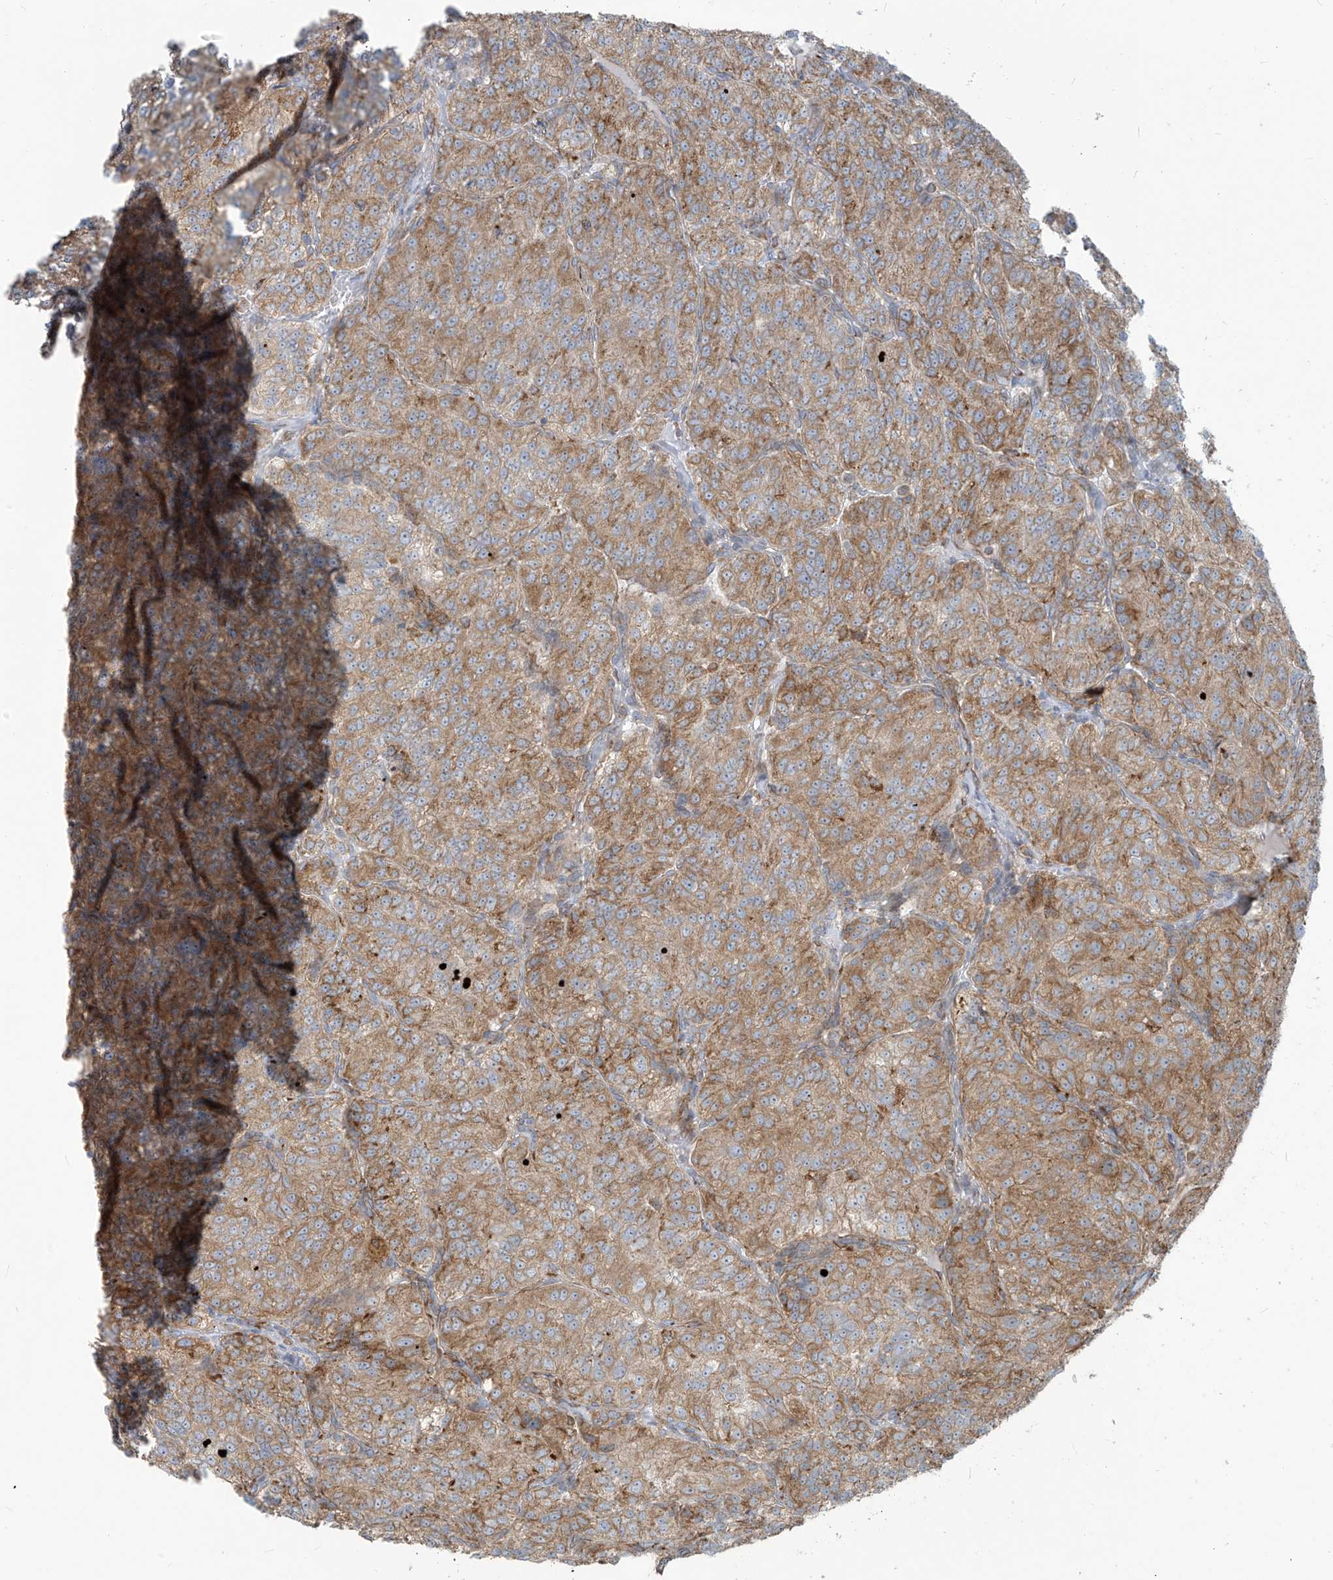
{"staining": {"intensity": "moderate", "quantity": ">75%", "location": "cytoplasmic/membranous"}, "tissue": "renal cancer", "cell_type": "Tumor cells", "image_type": "cancer", "snomed": [{"axis": "morphology", "description": "Adenocarcinoma, NOS"}, {"axis": "topography", "description": "Kidney"}], "caption": "Protein expression by immunohistochemistry reveals moderate cytoplasmic/membranous positivity in about >75% of tumor cells in renal cancer.", "gene": "KATNIP", "patient": {"sex": "female", "age": 63}}